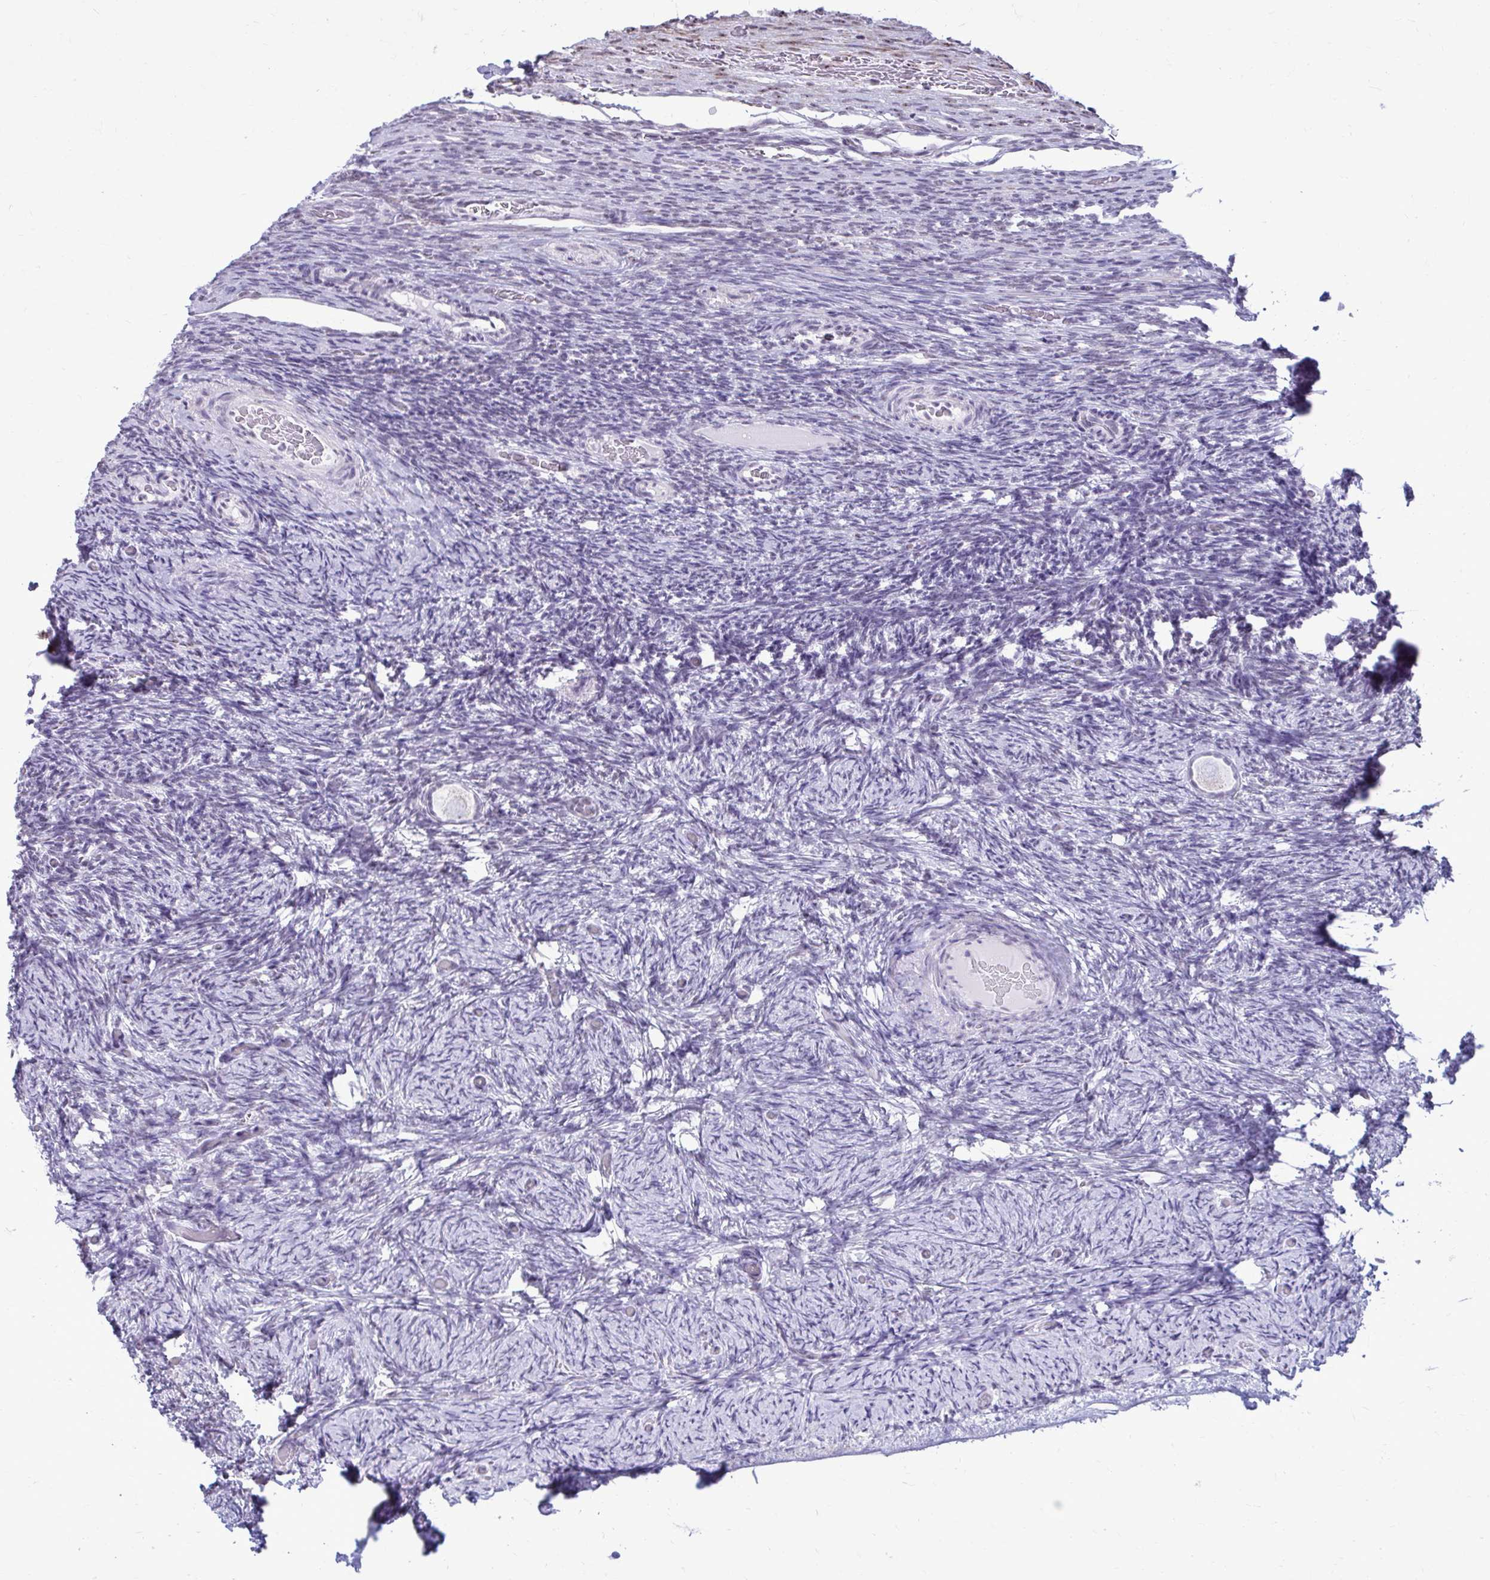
{"staining": {"intensity": "negative", "quantity": "none", "location": "none"}, "tissue": "ovary", "cell_type": "Follicle cells", "image_type": "normal", "snomed": [{"axis": "morphology", "description": "Normal tissue, NOS"}, {"axis": "topography", "description": "Ovary"}], "caption": "This is an immunohistochemistry image of normal human ovary. There is no expression in follicle cells.", "gene": "PROSER1", "patient": {"sex": "female", "age": 34}}